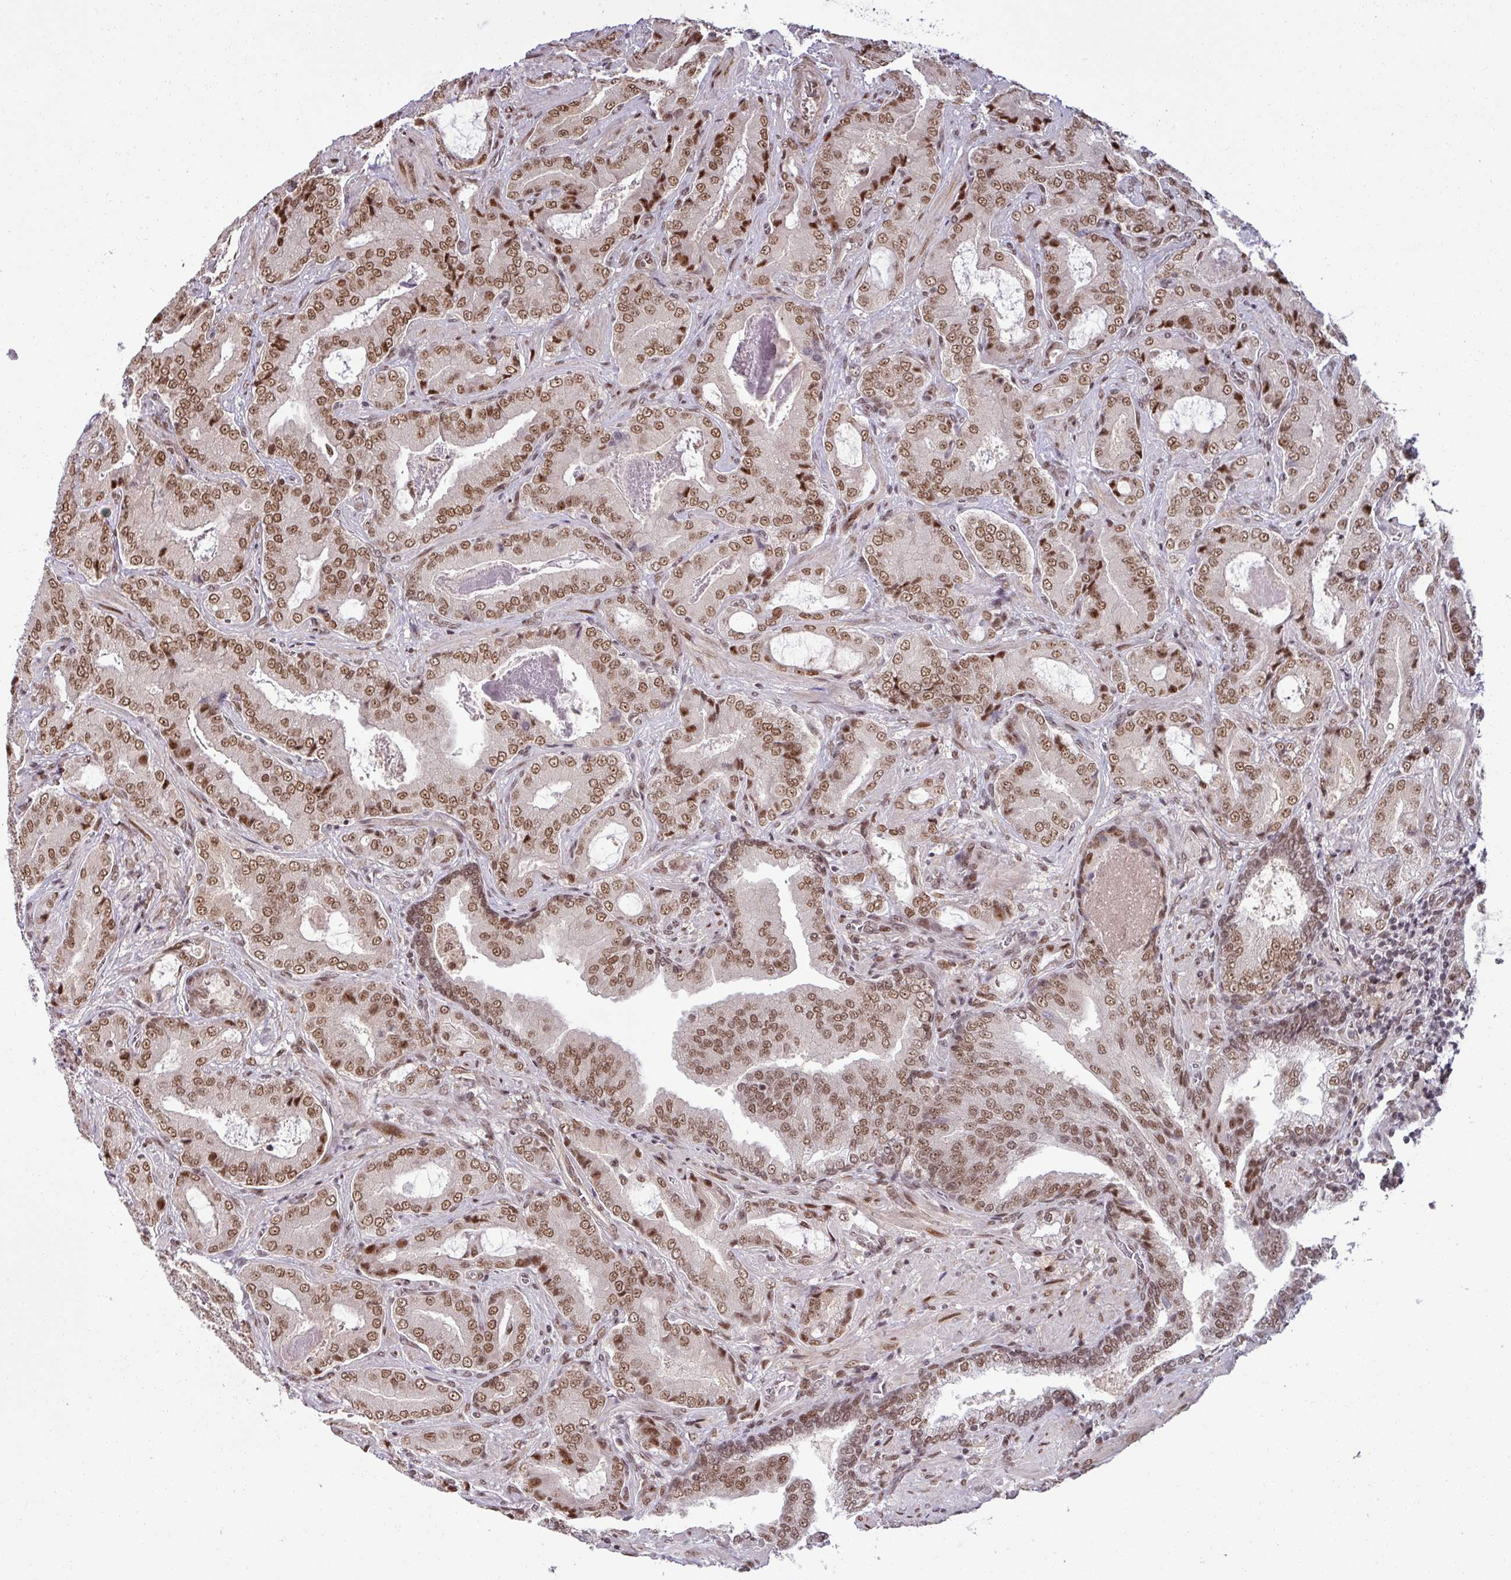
{"staining": {"intensity": "moderate", "quantity": ">75%", "location": "nuclear"}, "tissue": "prostate cancer", "cell_type": "Tumor cells", "image_type": "cancer", "snomed": [{"axis": "morphology", "description": "Adenocarcinoma, High grade"}, {"axis": "topography", "description": "Prostate"}], "caption": "Immunohistochemistry (IHC) of prostate high-grade adenocarcinoma reveals medium levels of moderate nuclear staining in about >75% of tumor cells.", "gene": "PTPN20", "patient": {"sex": "male", "age": 68}}